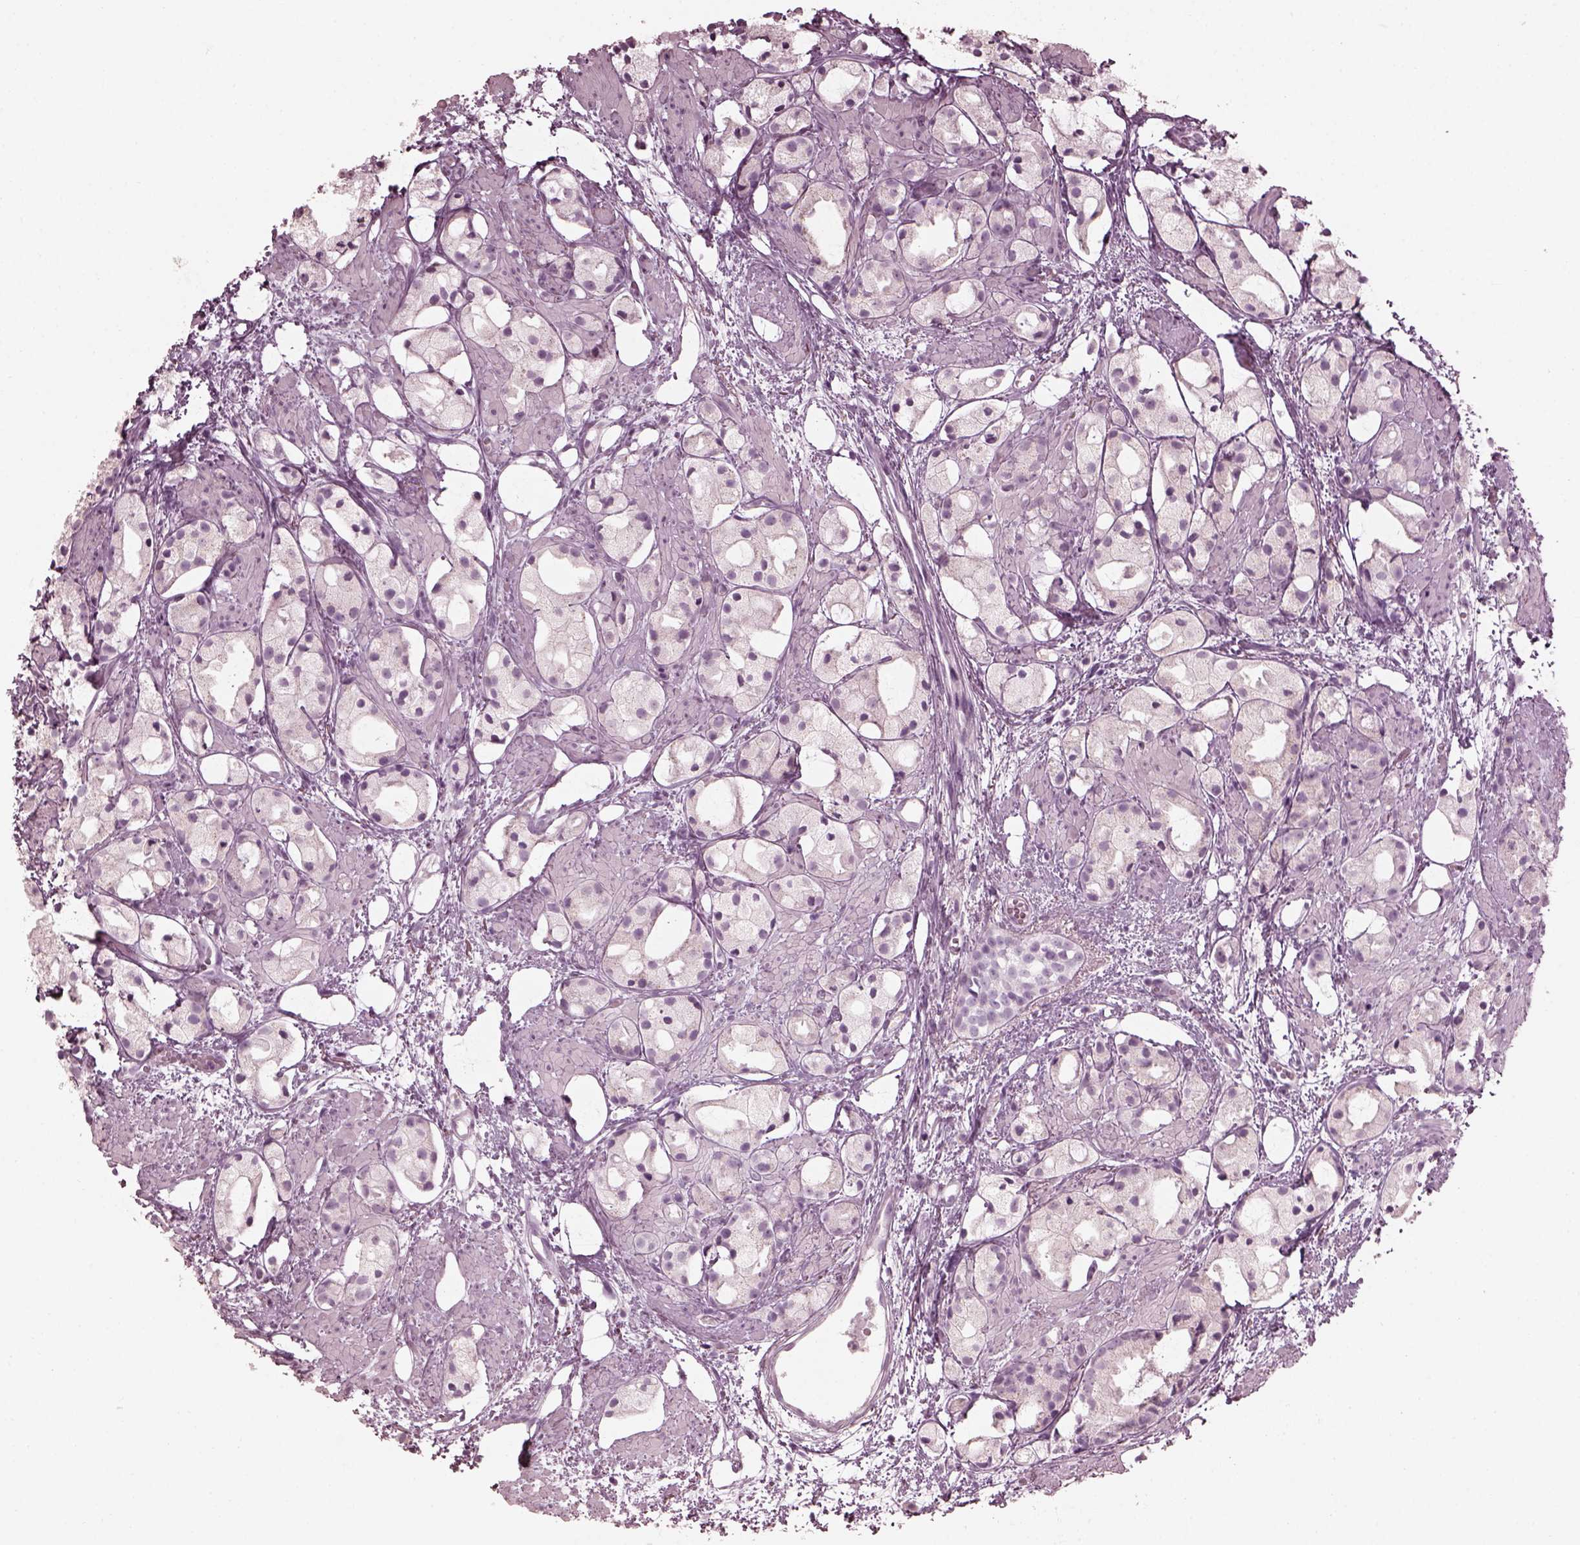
{"staining": {"intensity": "negative", "quantity": "none", "location": "none"}, "tissue": "prostate cancer", "cell_type": "Tumor cells", "image_type": "cancer", "snomed": [{"axis": "morphology", "description": "Adenocarcinoma, High grade"}, {"axis": "topography", "description": "Prostate"}], "caption": "Tumor cells are negative for protein expression in human high-grade adenocarcinoma (prostate).", "gene": "SAXO2", "patient": {"sex": "male", "age": 85}}